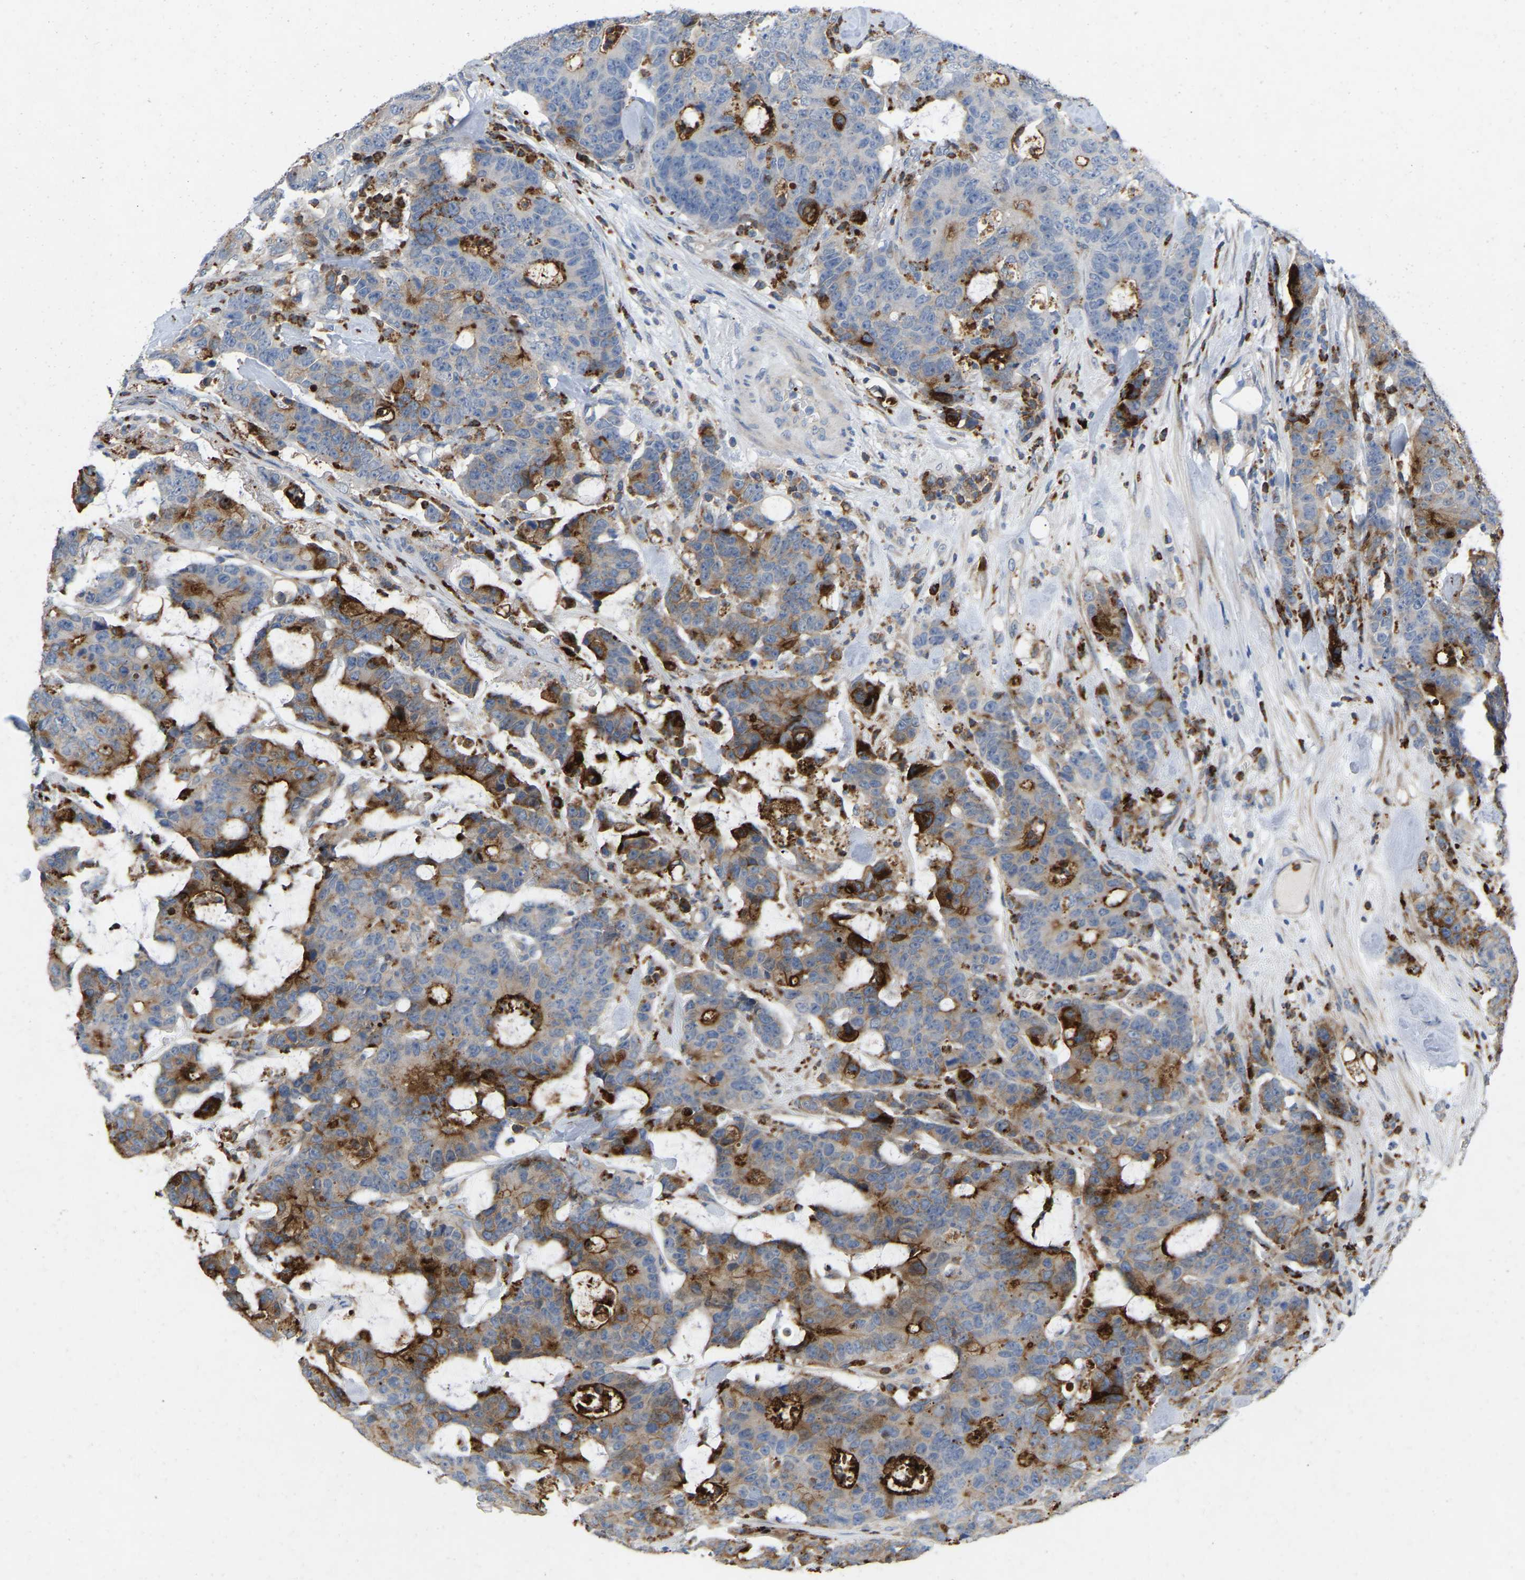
{"staining": {"intensity": "strong", "quantity": "25%-75%", "location": "cytoplasmic/membranous"}, "tissue": "colorectal cancer", "cell_type": "Tumor cells", "image_type": "cancer", "snomed": [{"axis": "morphology", "description": "Adenocarcinoma, NOS"}, {"axis": "topography", "description": "Colon"}], "caption": "Immunohistochemical staining of human colorectal cancer reveals high levels of strong cytoplasmic/membranous expression in about 25%-75% of tumor cells.", "gene": "RHEB", "patient": {"sex": "female", "age": 86}}